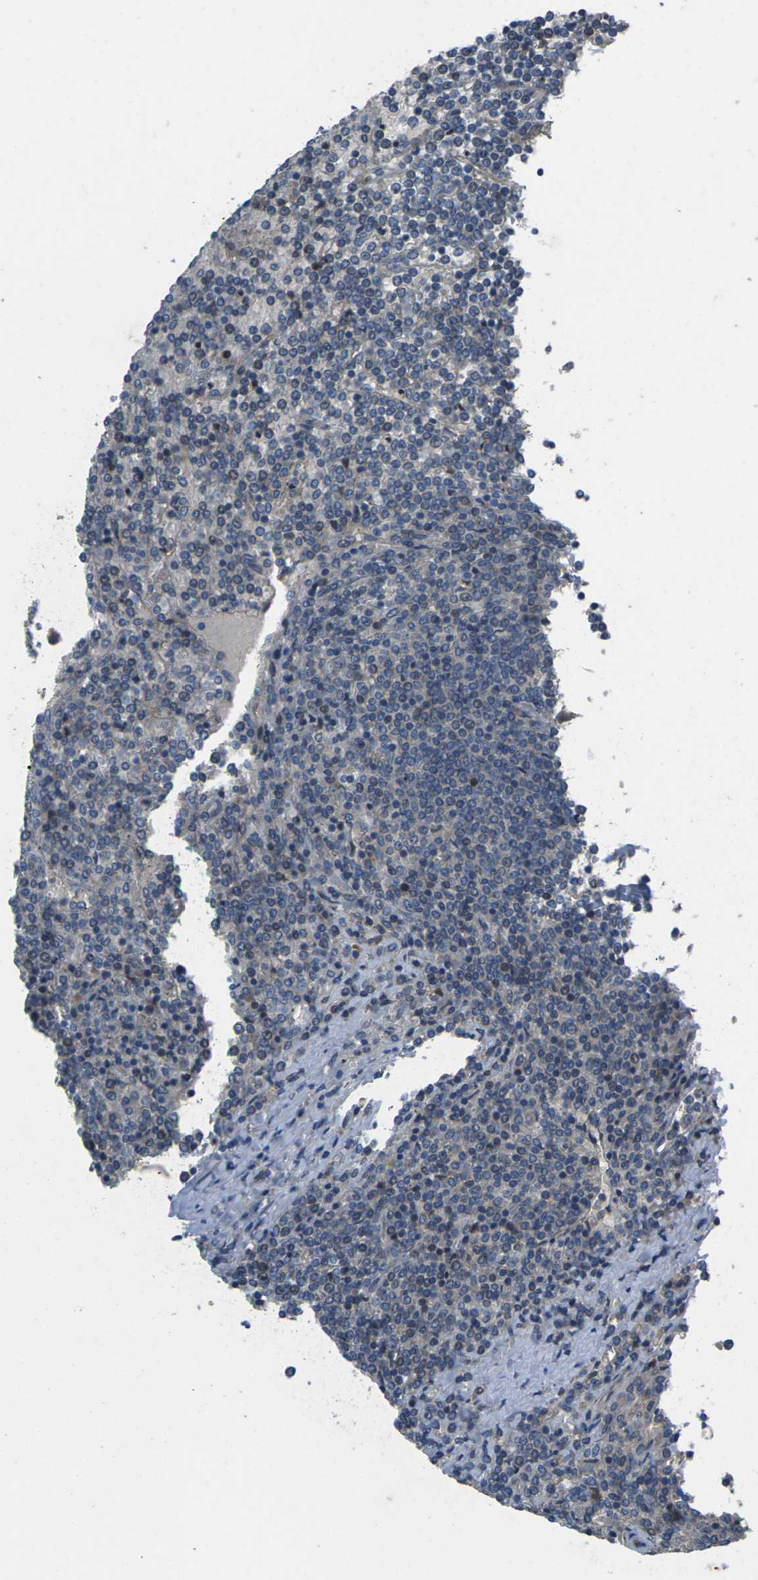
{"staining": {"intensity": "negative", "quantity": "none", "location": "none"}, "tissue": "lymphoma", "cell_type": "Tumor cells", "image_type": "cancer", "snomed": [{"axis": "morphology", "description": "Malignant lymphoma, non-Hodgkin's type, Low grade"}, {"axis": "topography", "description": "Spleen"}], "caption": "Protein analysis of malignant lymphoma, non-Hodgkin's type (low-grade) demonstrates no significant staining in tumor cells. (Brightfield microscopy of DAB immunohistochemistry at high magnification).", "gene": "EDNRA", "patient": {"sex": "female", "age": 19}}